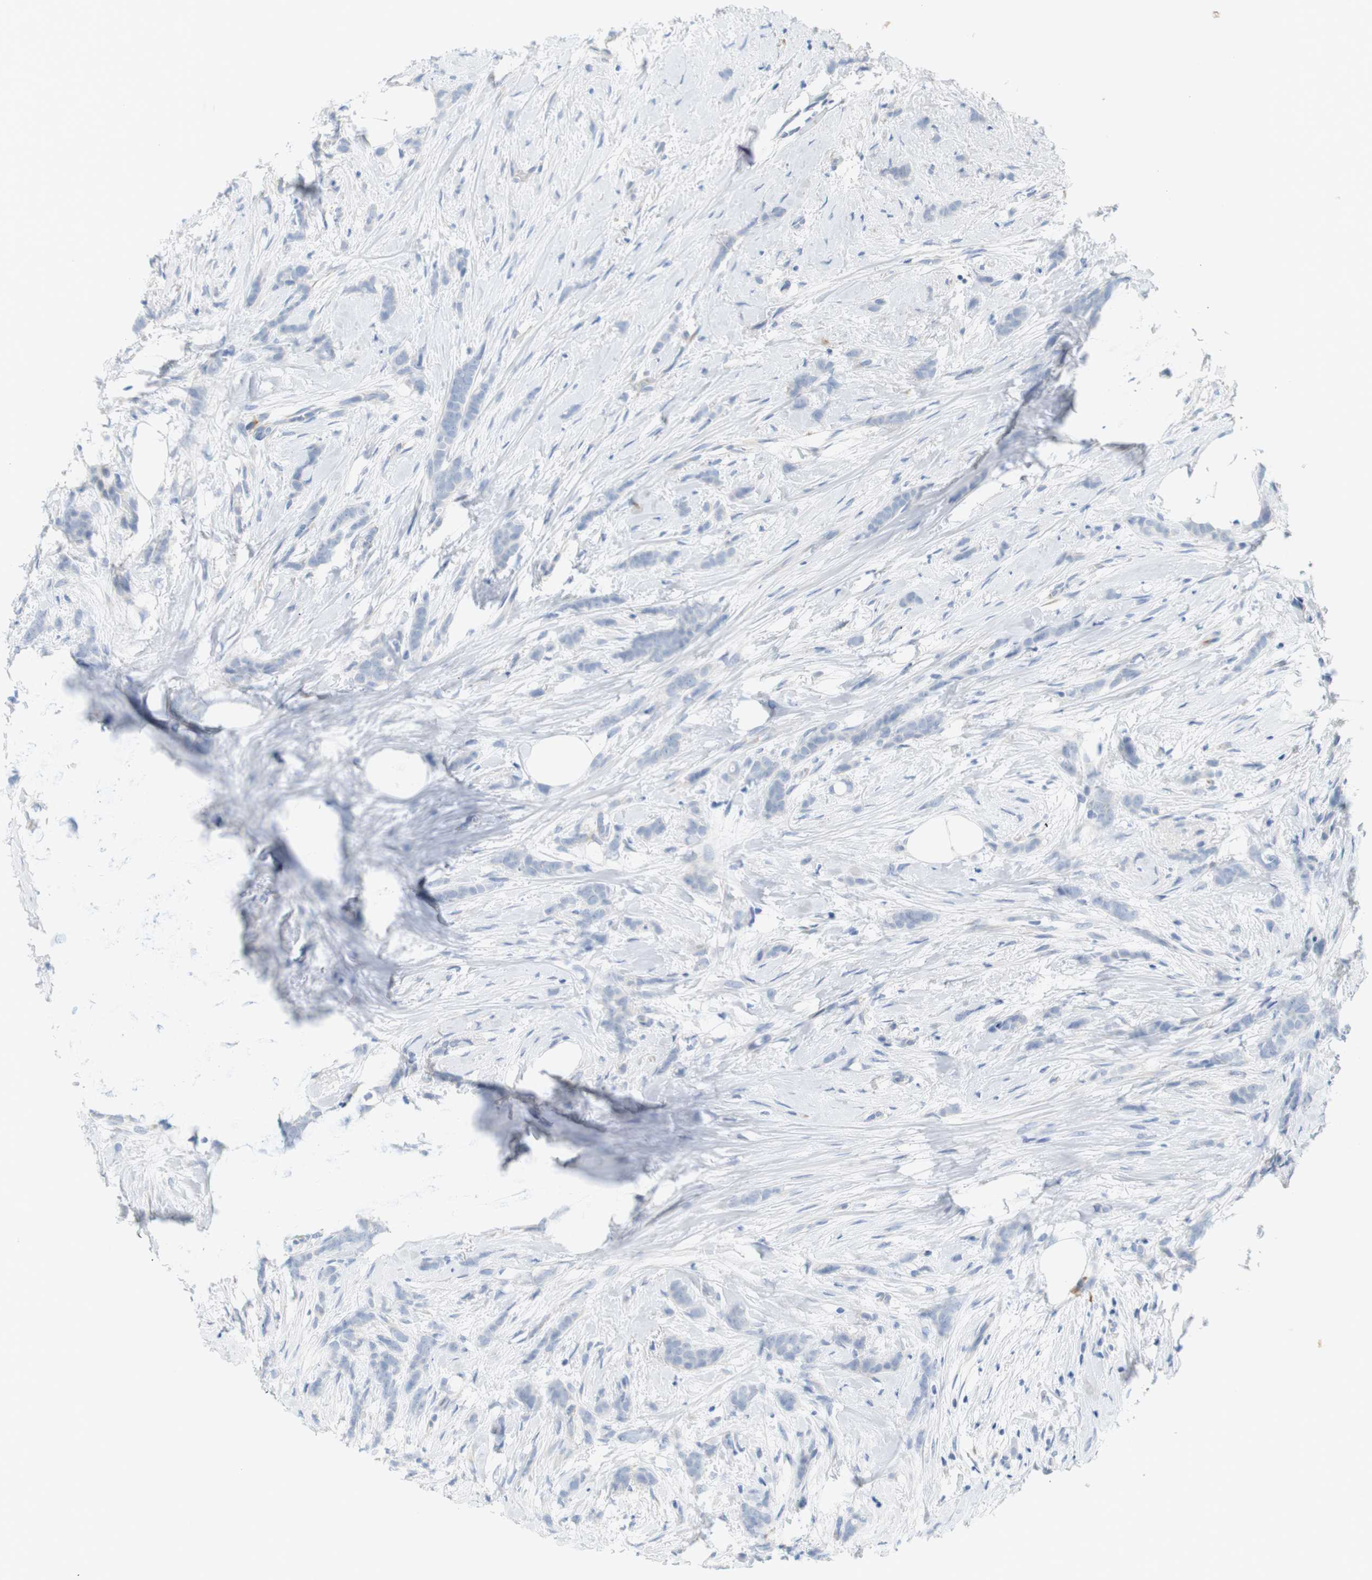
{"staining": {"intensity": "negative", "quantity": "none", "location": "none"}, "tissue": "breast cancer", "cell_type": "Tumor cells", "image_type": "cancer", "snomed": [{"axis": "morphology", "description": "Lobular carcinoma, in situ"}, {"axis": "morphology", "description": "Lobular carcinoma"}, {"axis": "topography", "description": "Breast"}], "caption": "Immunohistochemistry of human lobular carcinoma in situ (breast) displays no positivity in tumor cells. (Stains: DAB (3,3'-diaminobenzidine) immunohistochemistry (IHC) with hematoxylin counter stain, Microscopy: brightfield microscopy at high magnification).", "gene": "RGS9", "patient": {"sex": "female", "age": 41}}